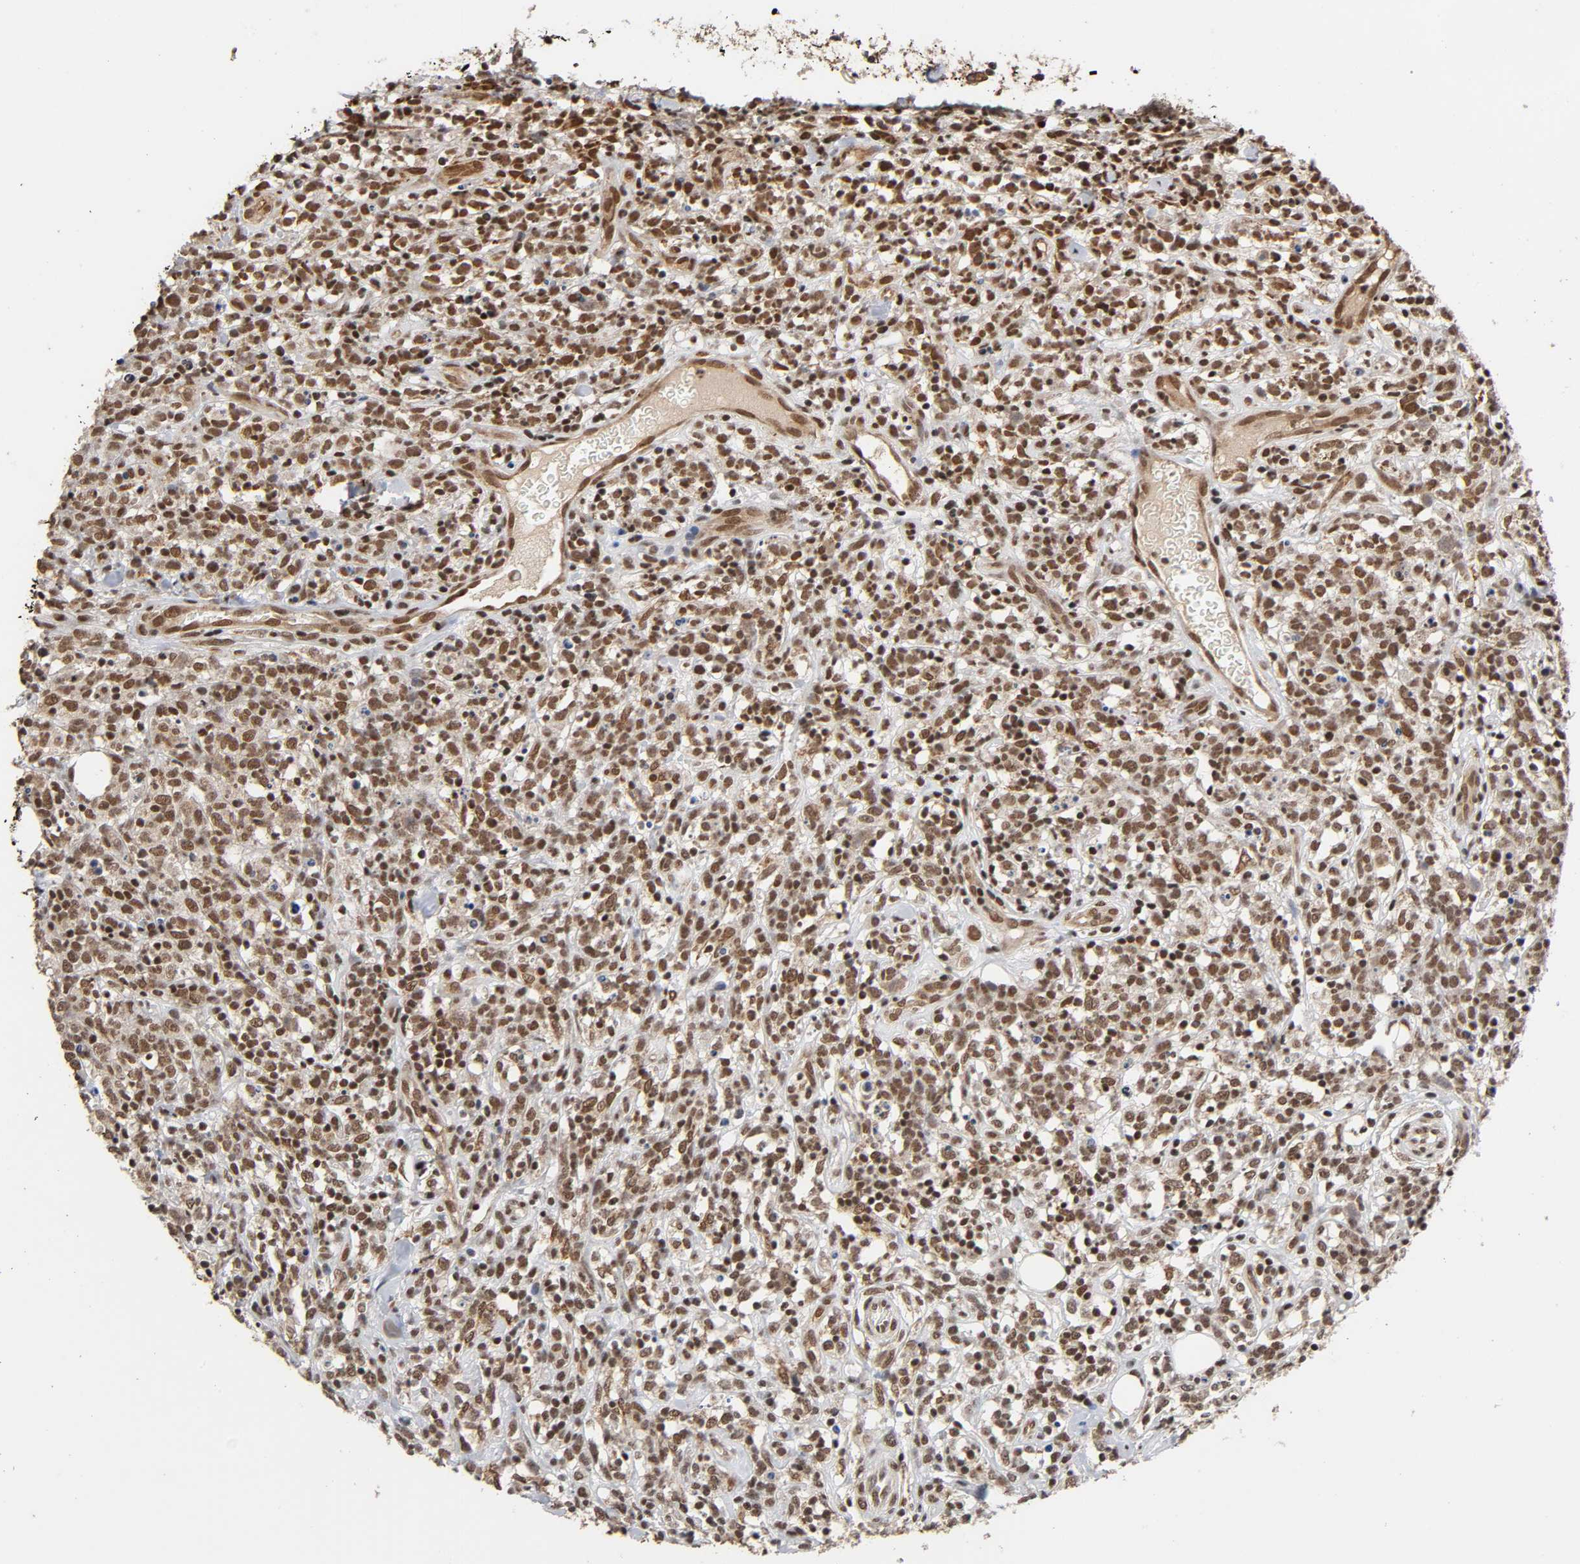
{"staining": {"intensity": "strong", "quantity": ">75%", "location": "nuclear"}, "tissue": "lymphoma", "cell_type": "Tumor cells", "image_type": "cancer", "snomed": [{"axis": "morphology", "description": "Malignant lymphoma, non-Hodgkin's type, High grade"}, {"axis": "topography", "description": "Lymph node"}], "caption": "There is high levels of strong nuclear expression in tumor cells of malignant lymphoma, non-Hodgkin's type (high-grade), as demonstrated by immunohistochemical staining (brown color).", "gene": "ZNF384", "patient": {"sex": "female", "age": 73}}